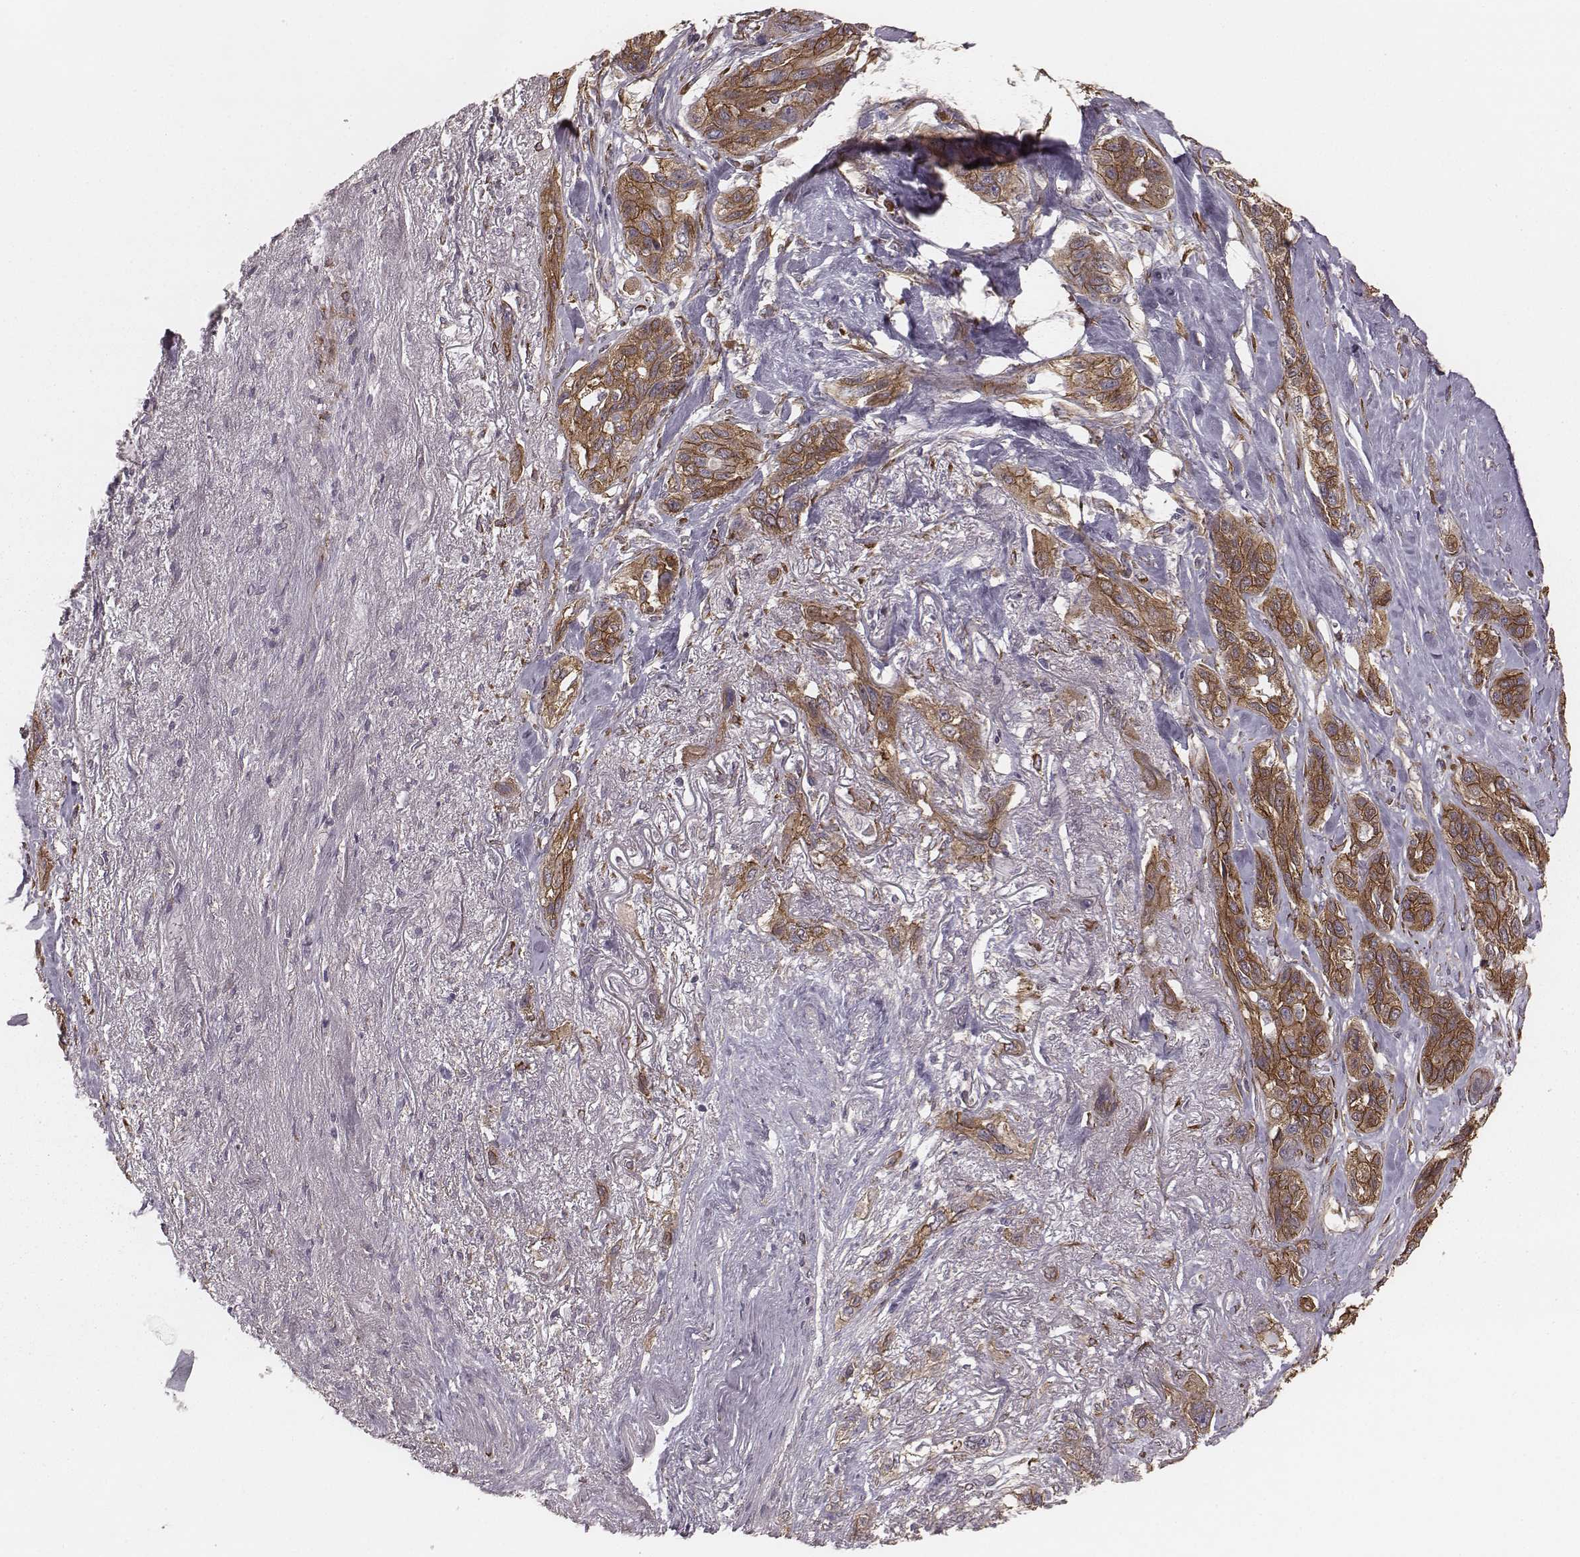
{"staining": {"intensity": "moderate", "quantity": ">75%", "location": "cytoplasmic/membranous"}, "tissue": "lung cancer", "cell_type": "Tumor cells", "image_type": "cancer", "snomed": [{"axis": "morphology", "description": "Squamous cell carcinoma, NOS"}, {"axis": "topography", "description": "Lung"}], "caption": "Moderate cytoplasmic/membranous positivity for a protein is identified in approximately >75% of tumor cells of squamous cell carcinoma (lung) using immunohistochemistry (IHC).", "gene": "PALMD", "patient": {"sex": "female", "age": 70}}